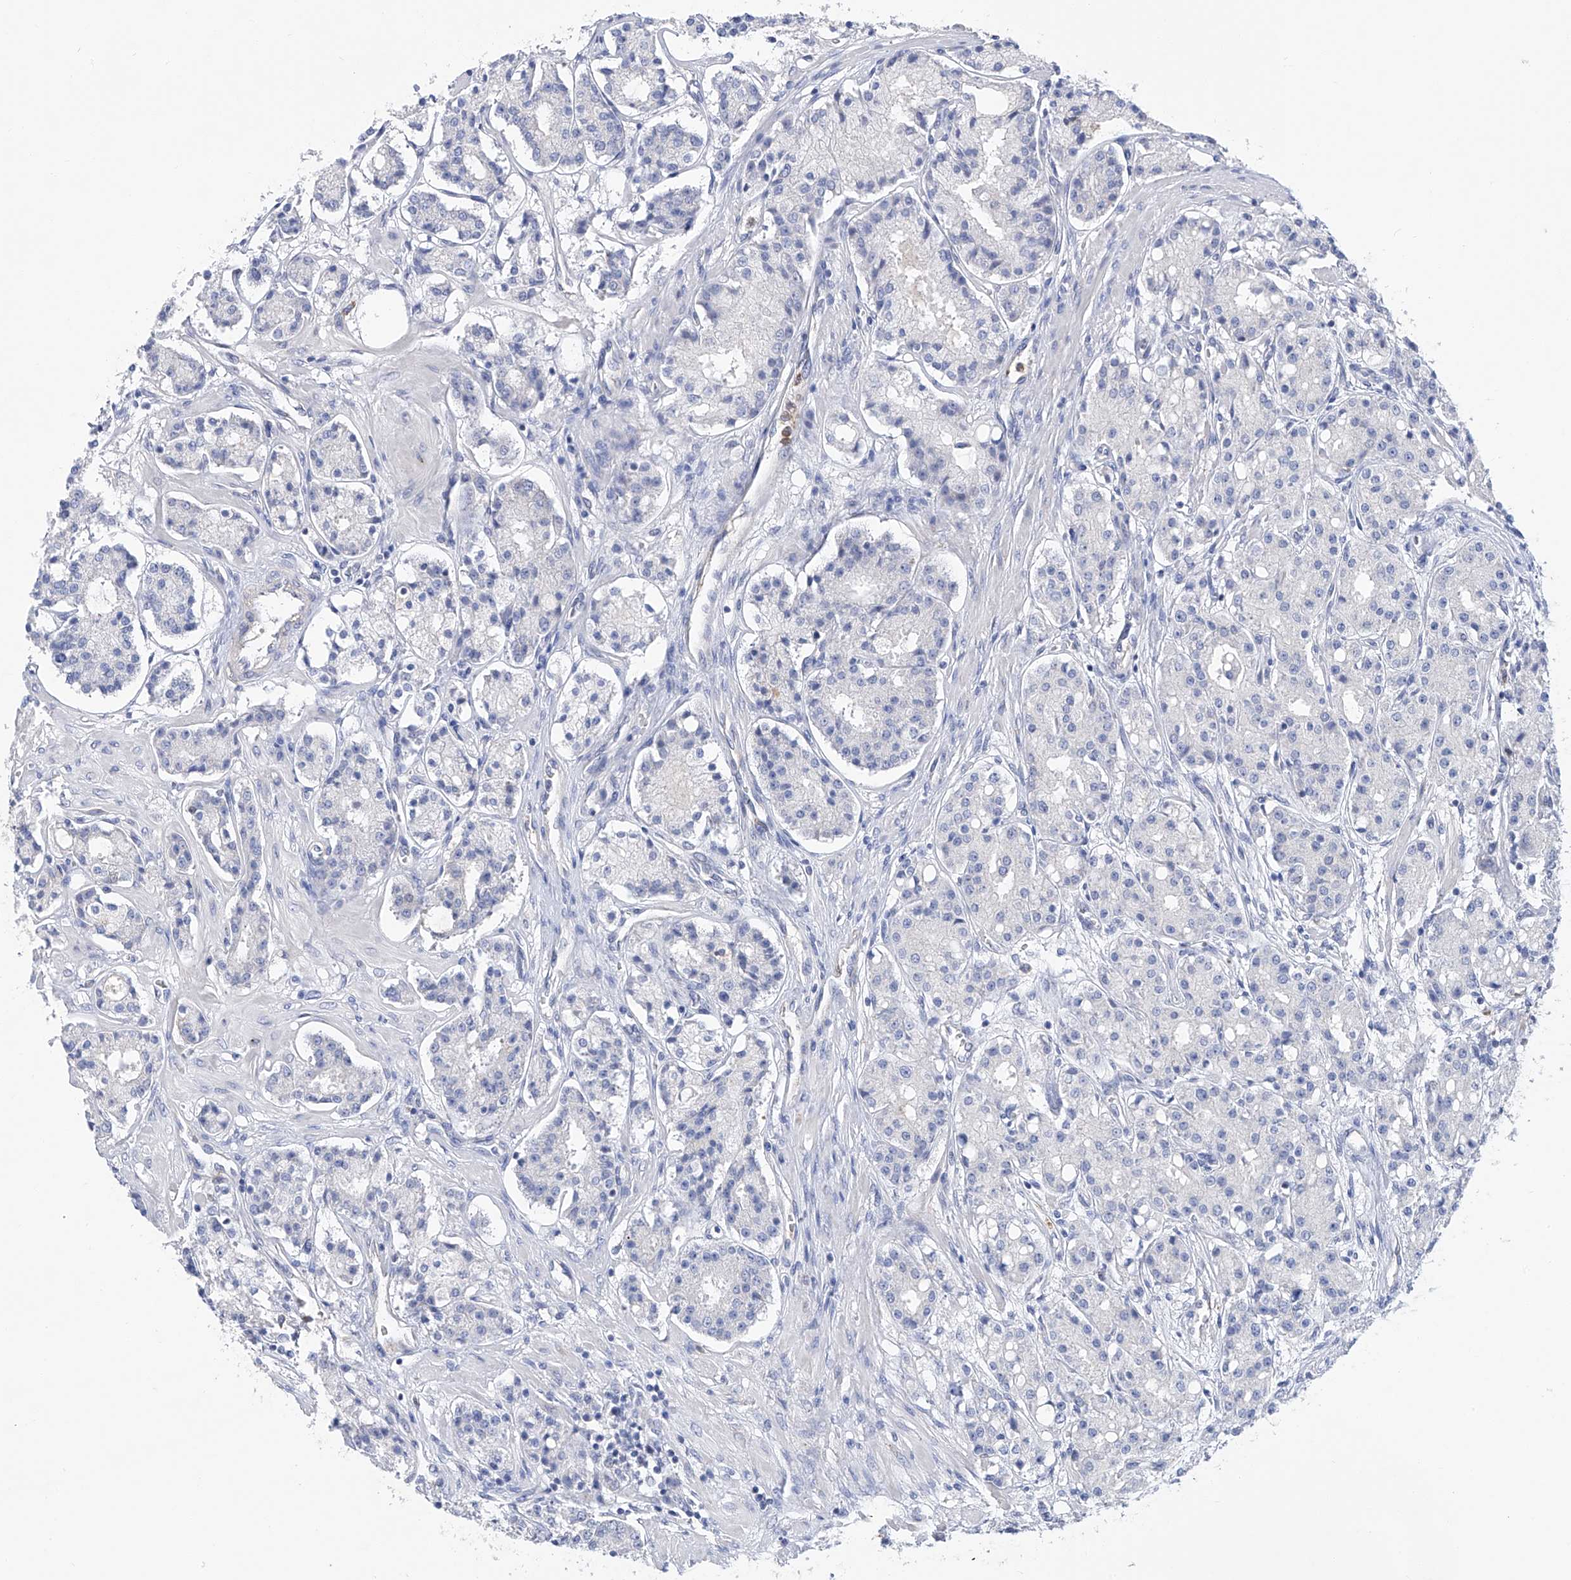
{"staining": {"intensity": "negative", "quantity": "none", "location": "none"}, "tissue": "prostate cancer", "cell_type": "Tumor cells", "image_type": "cancer", "snomed": [{"axis": "morphology", "description": "Adenocarcinoma, High grade"}, {"axis": "topography", "description": "Prostate"}], "caption": "Protein analysis of prostate cancer reveals no significant positivity in tumor cells.", "gene": "PHF20", "patient": {"sex": "male", "age": 60}}